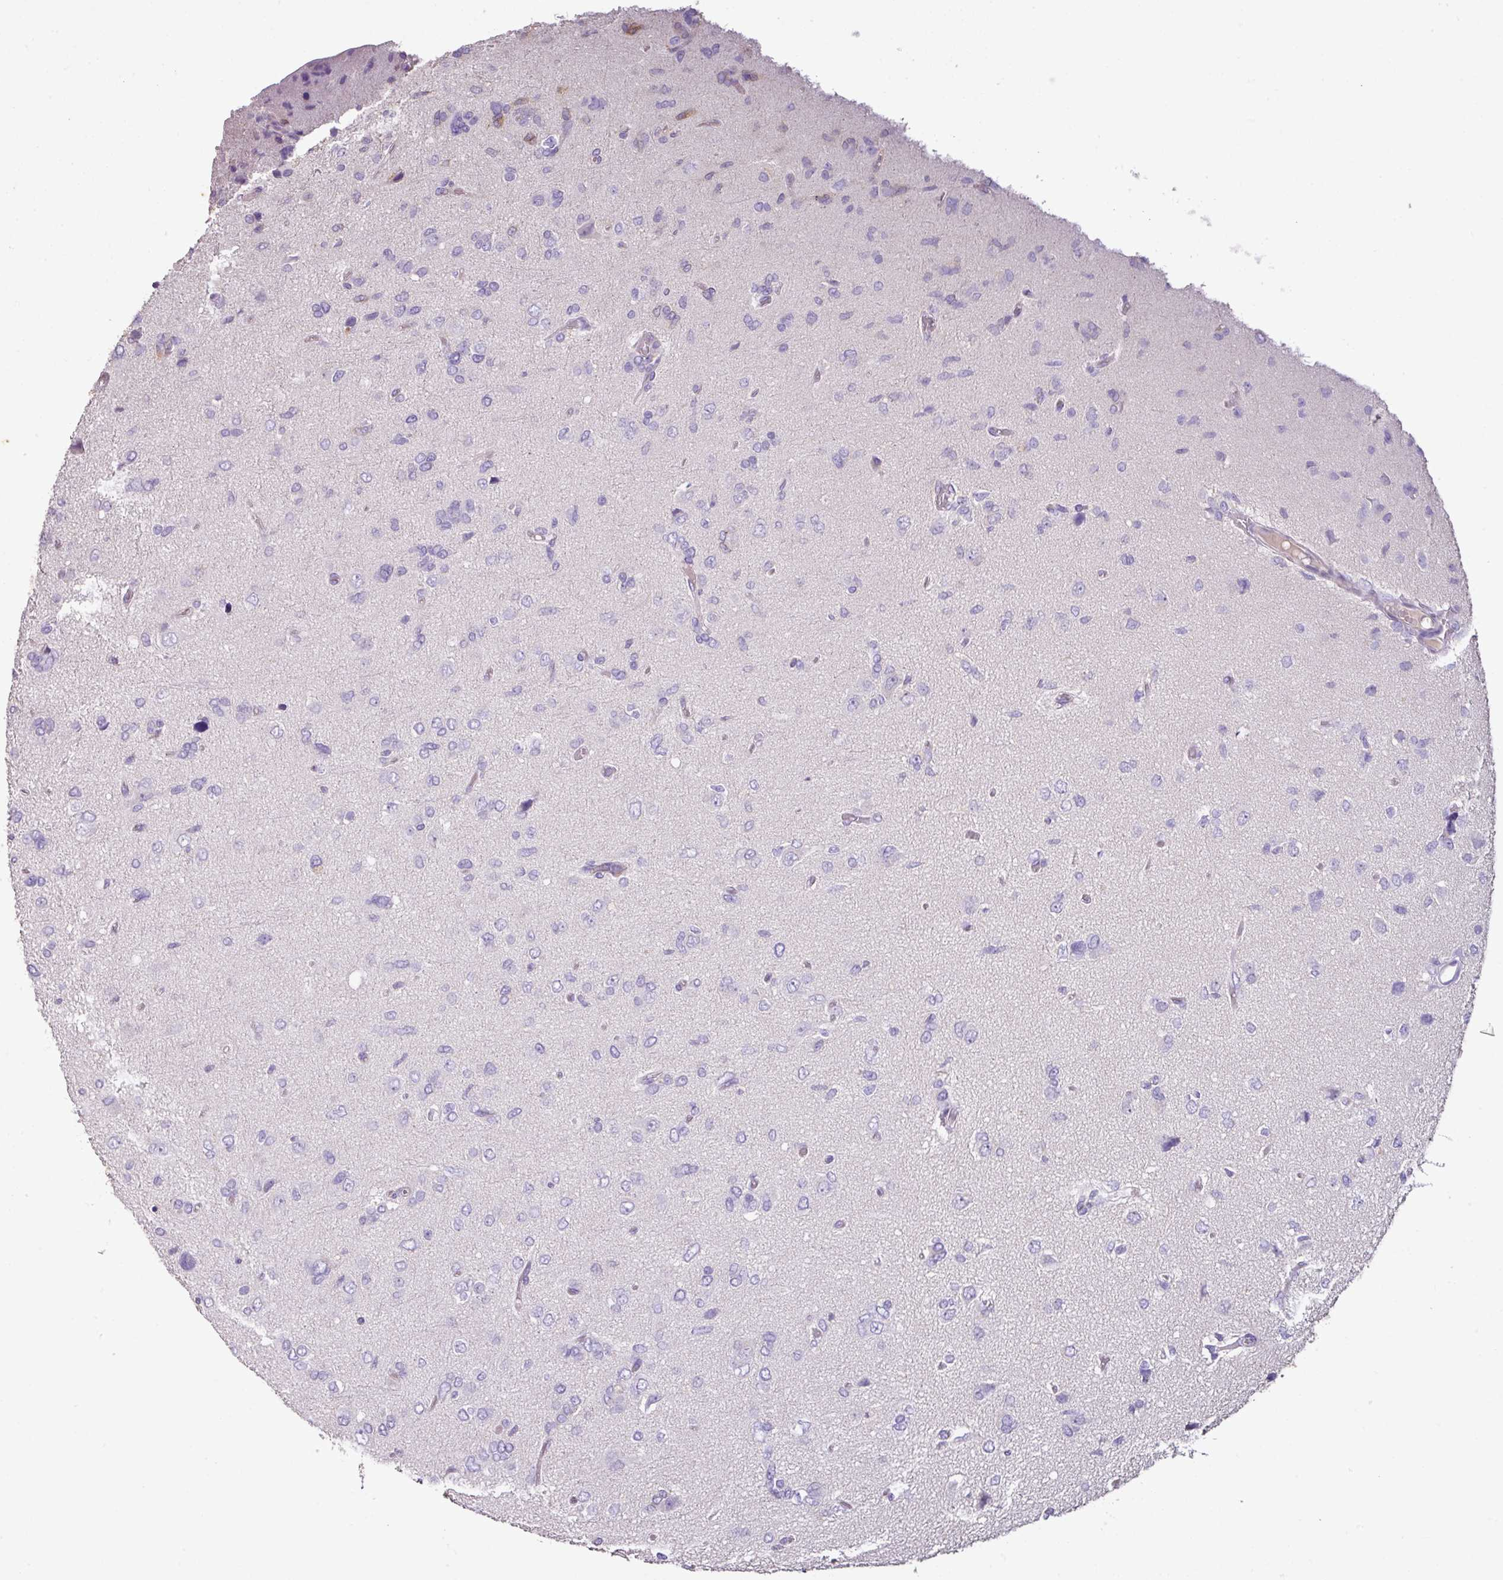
{"staining": {"intensity": "negative", "quantity": "none", "location": "none"}, "tissue": "glioma", "cell_type": "Tumor cells", "image_type": "cancer", "snomed": [{"axis": "morphology", "description": "Glioma, malignant, High grade"}, {"axis": "topography", "description": "Brain"}], "caption": "The photomicrograph shows no significant expression in tumor cells of malignant glioma (high-grade).", "gene": "AGR3", "patient": {"sex": "female", "age": 59}}